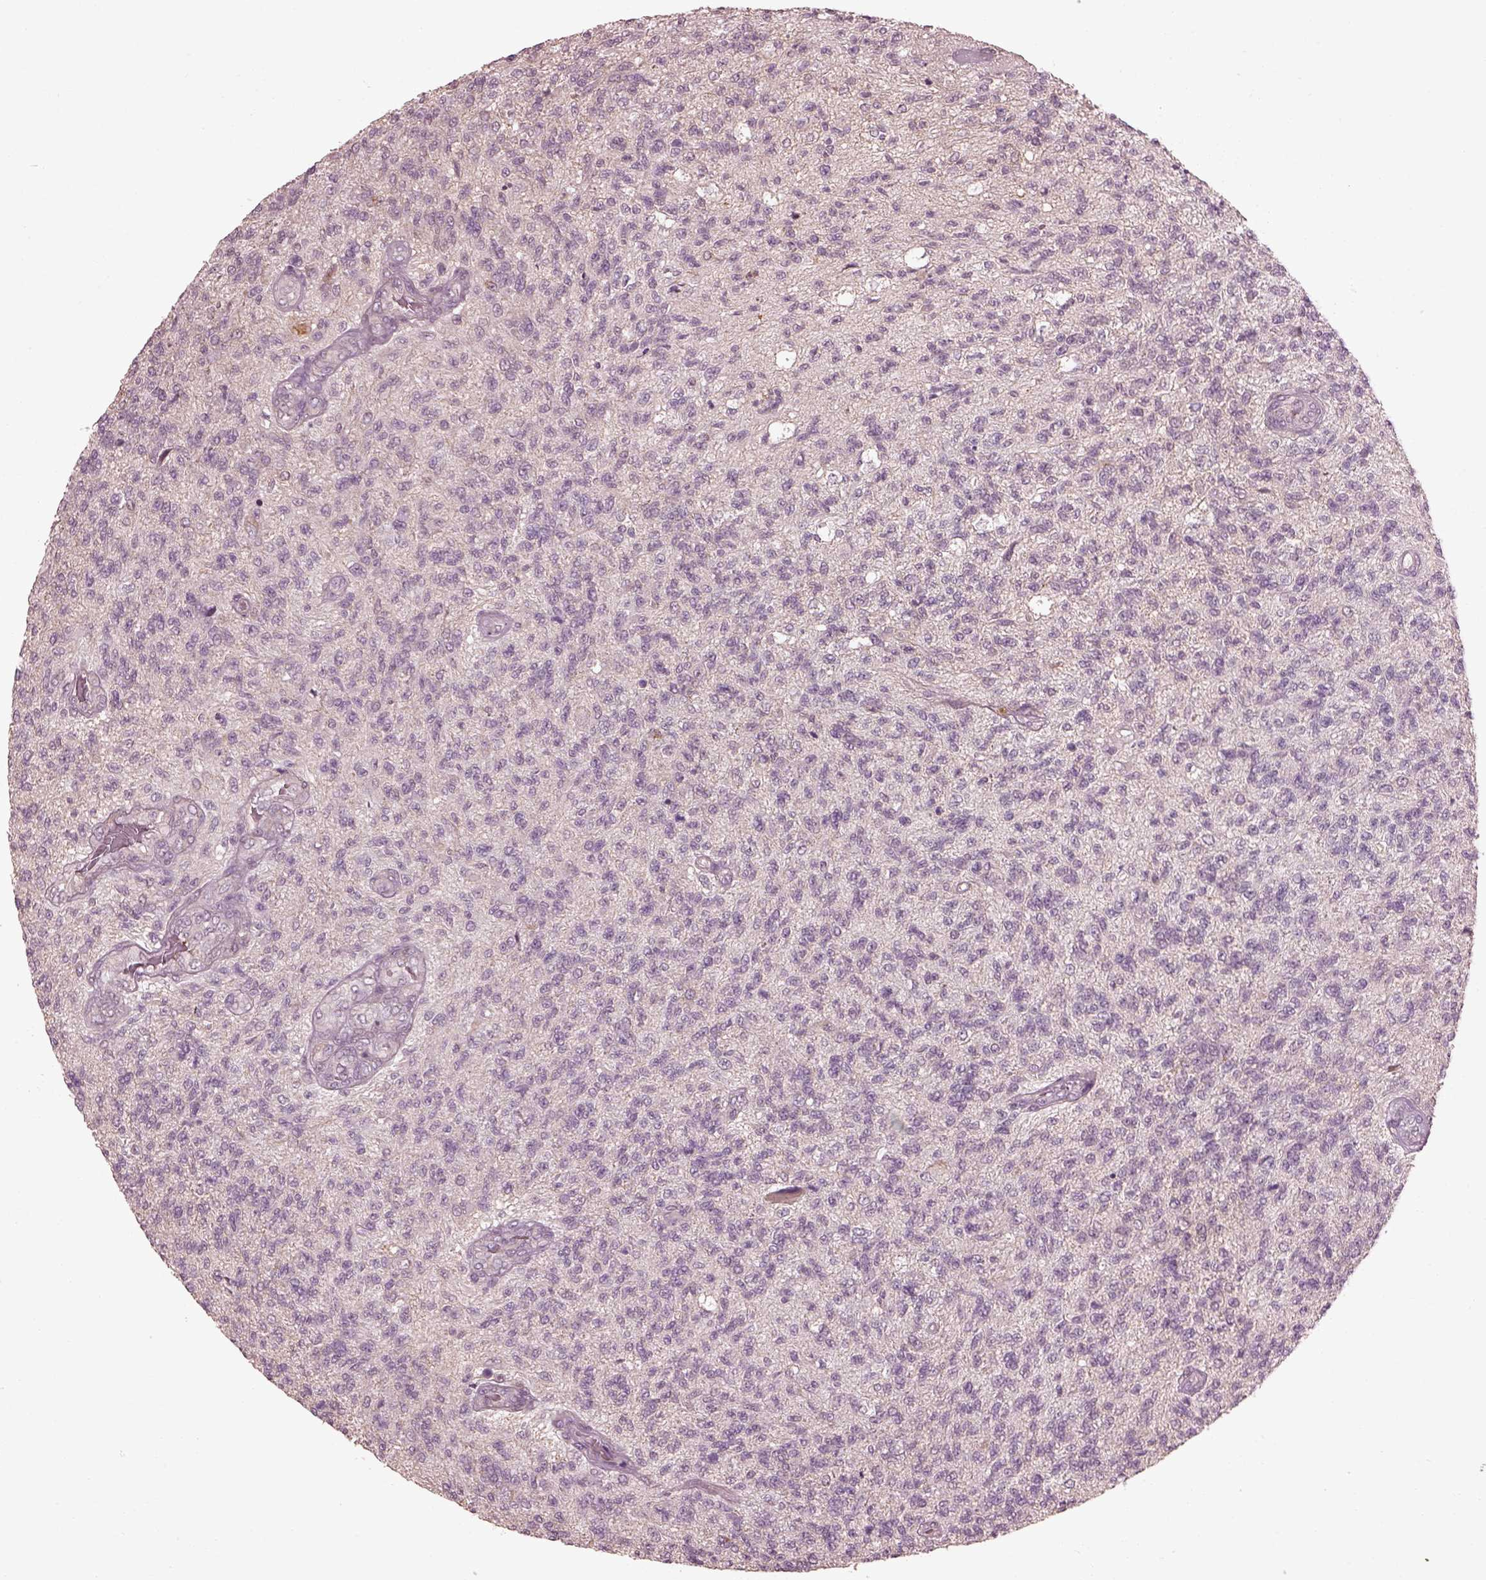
{"staining": {"intensity": "negative", "quantity": "none", "location": "none"}, "tissue": "glioma", "cell_type": "Tumor cells", "image_type": "cancer", "snomed": [{"axis": "morphology", "description": "Glioma, malignant, High grade"}, {"axis": "topography", "description": "Brain"}], "caption": "Immunohistochemical staining of malignant high-grade glioma demonstrates no significant expression in tumor cells.", "gene": "EFEMP1", "patient": {"sex": "male", "age": 56}}